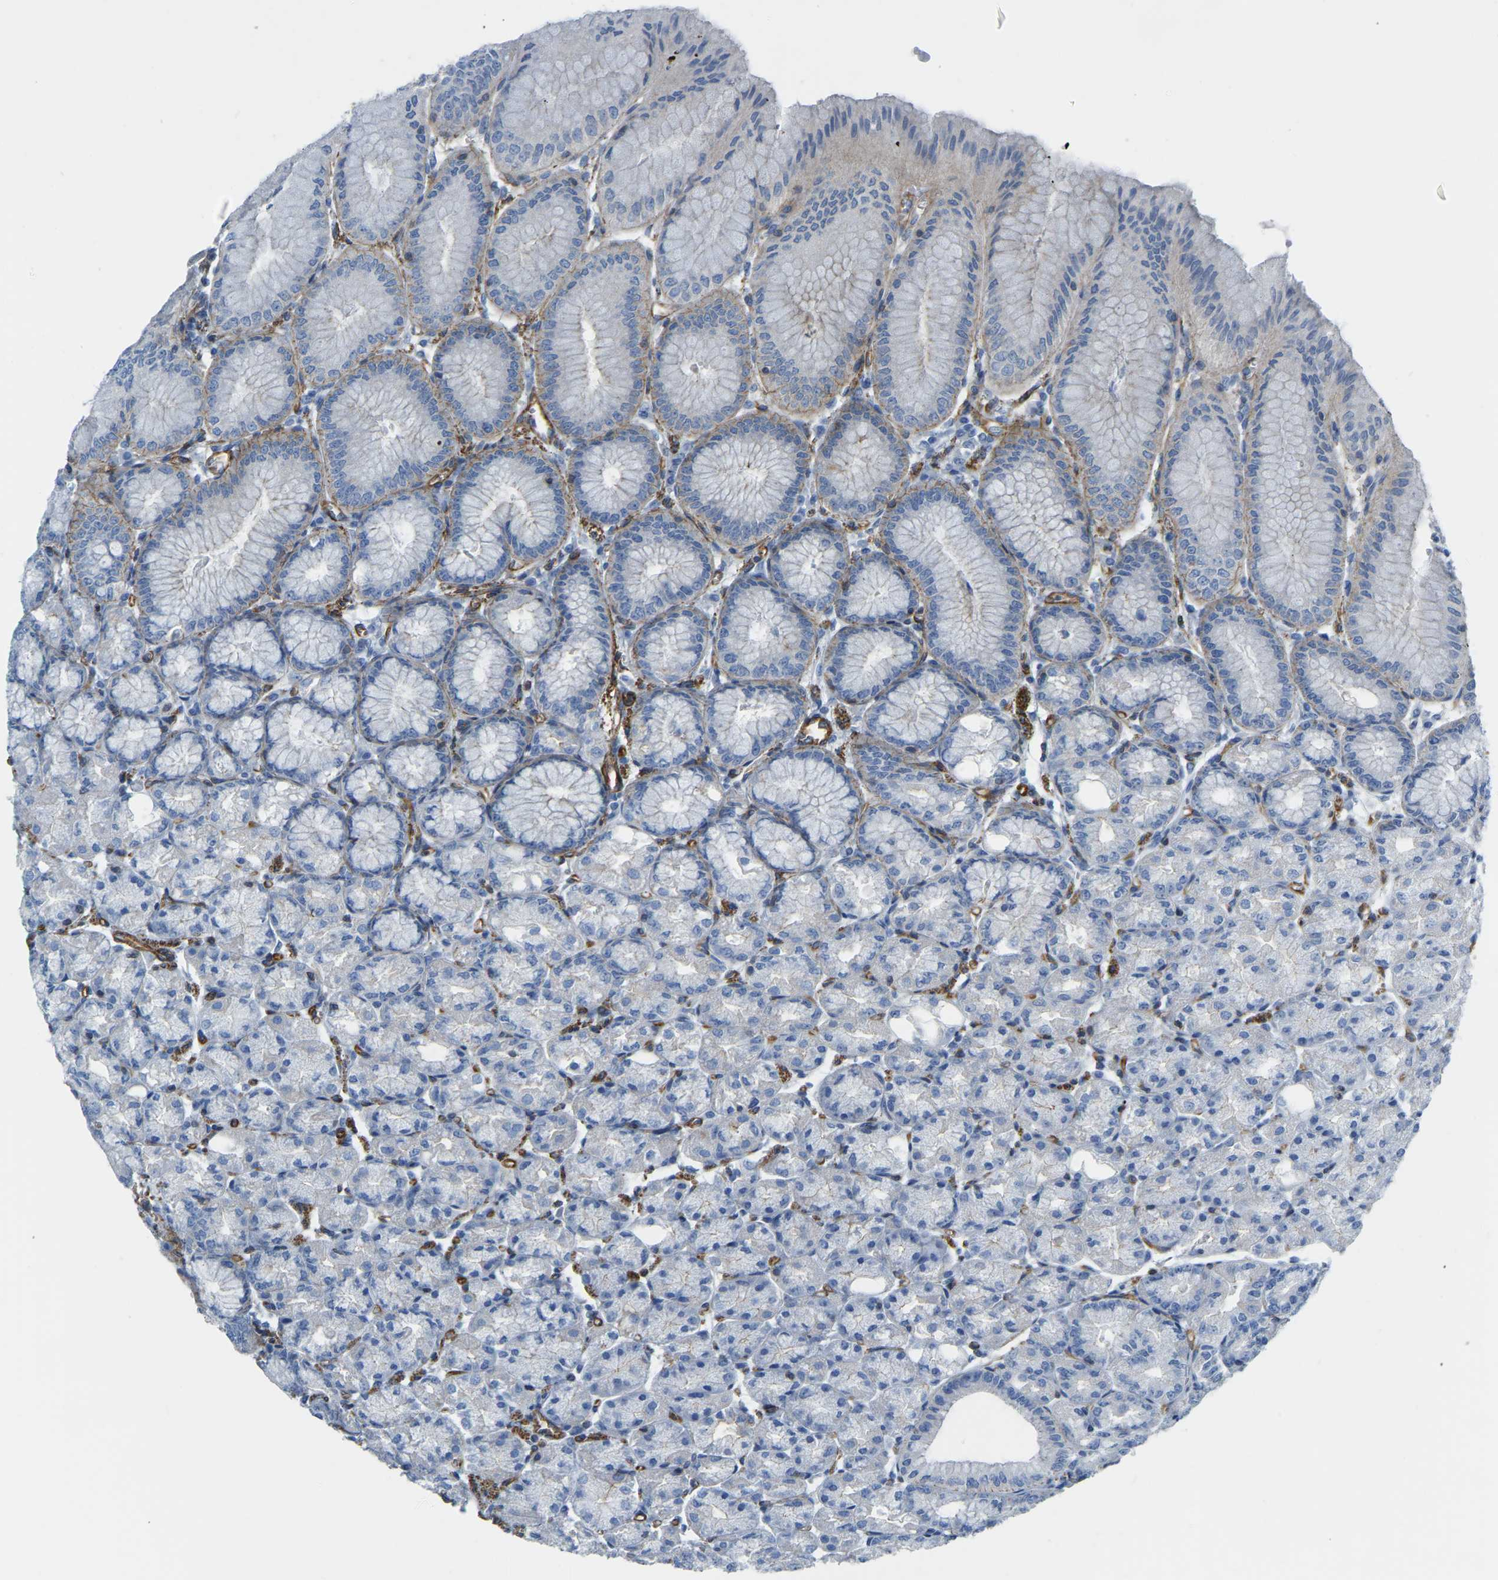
{"staining": {"intensity": "moderate", "quantity": "<25%", "location": "cytoplasmic/membranous"}, "tissue": "stomach", "cell_type": "Glandular cells", "image_type": "normal", "snomed": [{"axis": "morphology", "description": "Normal tissue, NOS"}, {"axis": "topography", "description": "Stomach, lower"}], "caption": "Stomach stained with immunohistochemistry demonstrates moderate cytoplasmic/membranous expression in approximately <25% of glandular cells. The protein is shown in brown color, while the nuclei are stained blue.", "gene": "MYL3", "patient": {"sex": "male", "age": 71}}